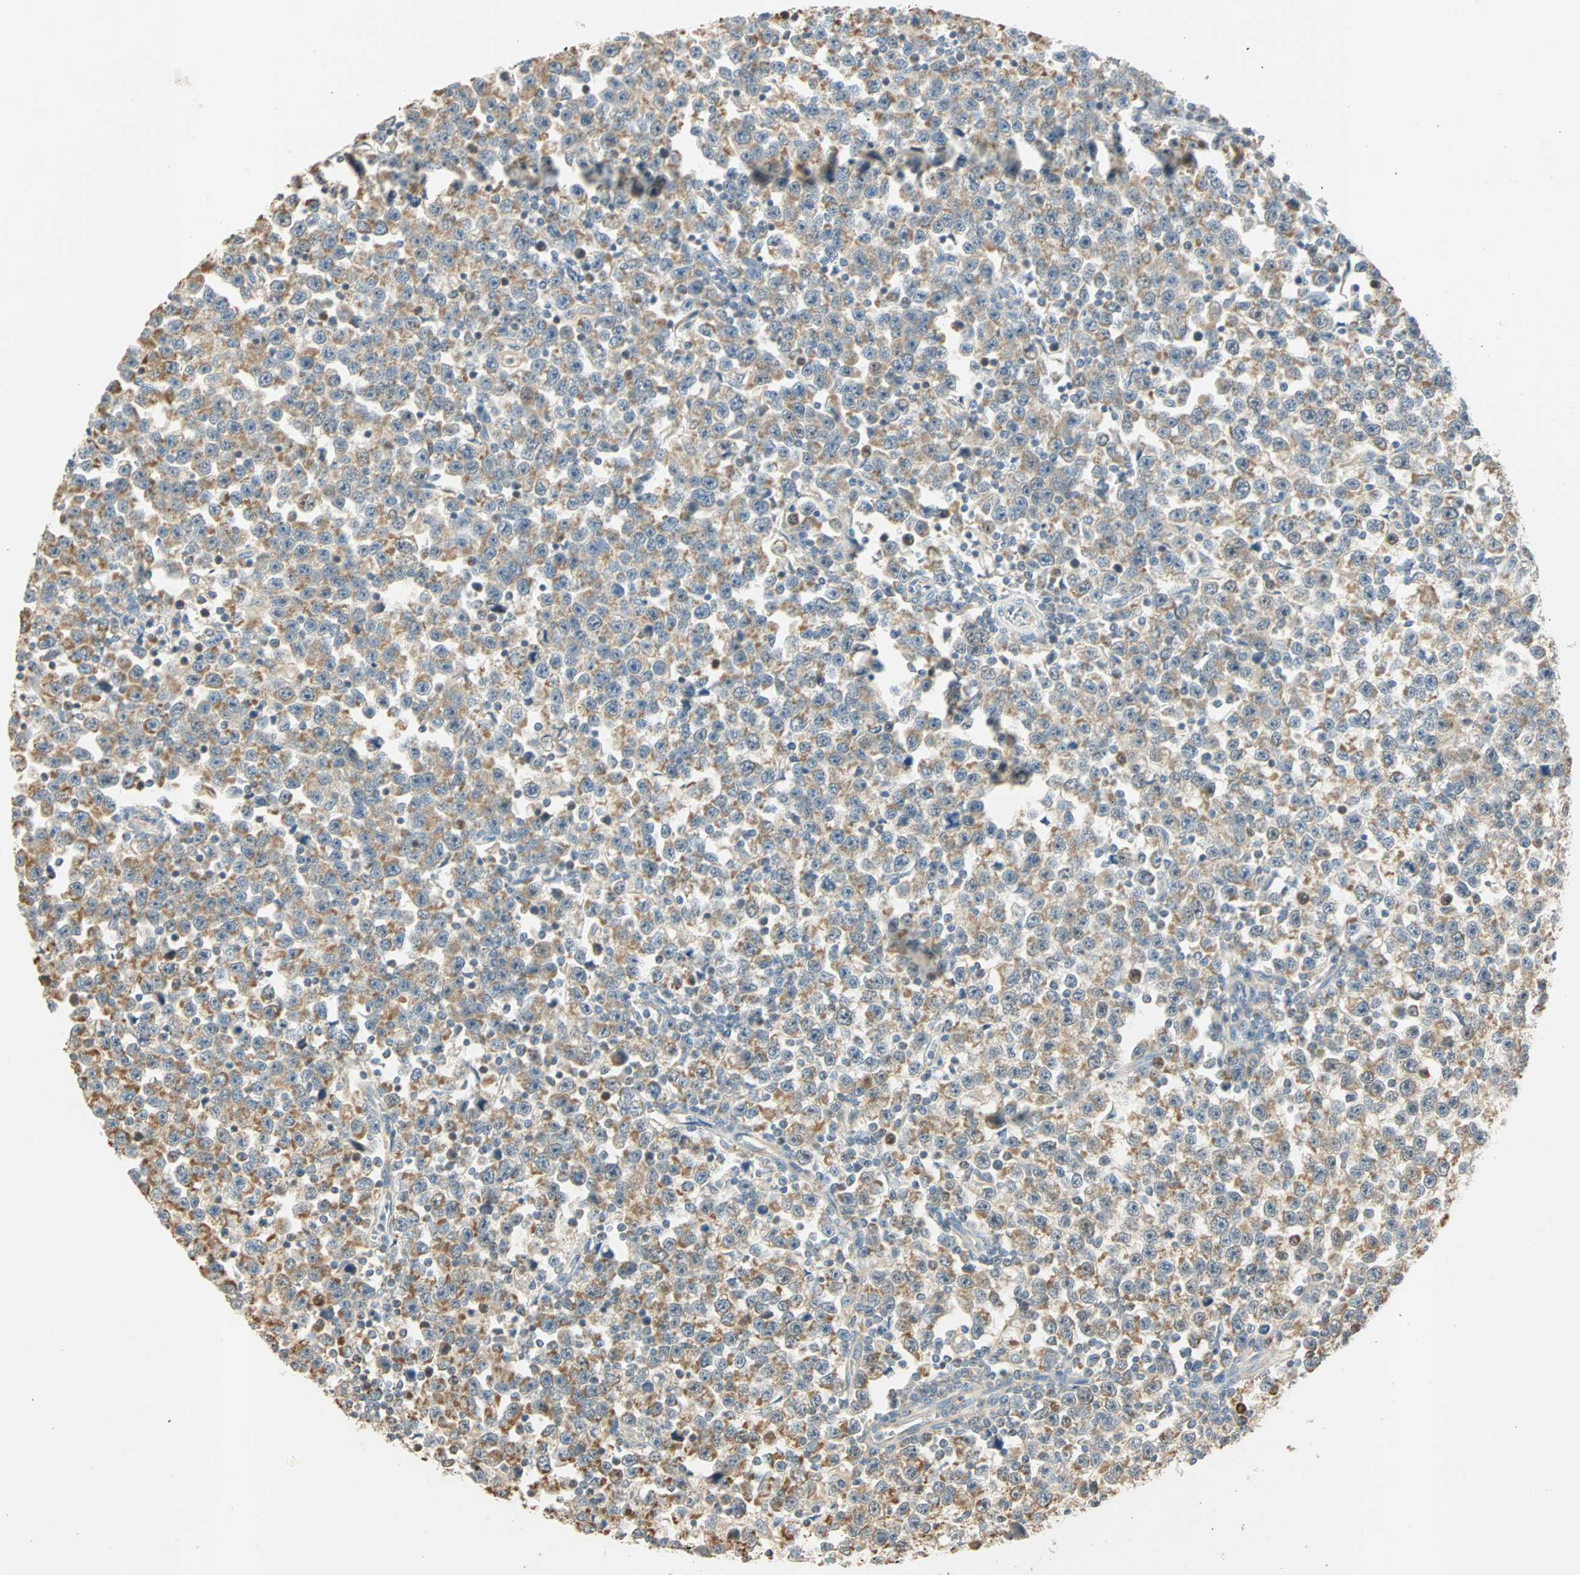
{"staining": {"intensity": "moderate", "quantity": ">75%", "location": "cytoplasmic/membranous"}, "tissue": "testis cancer", "cell_type": "Tumor cells", "image_type": "cancer", "snomed": [{"axis": "morphology", "description": "Seminoma, NOS"}, {"axis": "topography", "description": "Testis"}], "caption": "IHC (DAB (3,3'-diaminobenzidine)) staining of human testis cancer (seminoma) exhibits moderate cytoplasmic/membranous protein expression in approximately >75% of tumor cells.", "gene": "RAD18", "patient": {"sex": "male", "age": 43}}